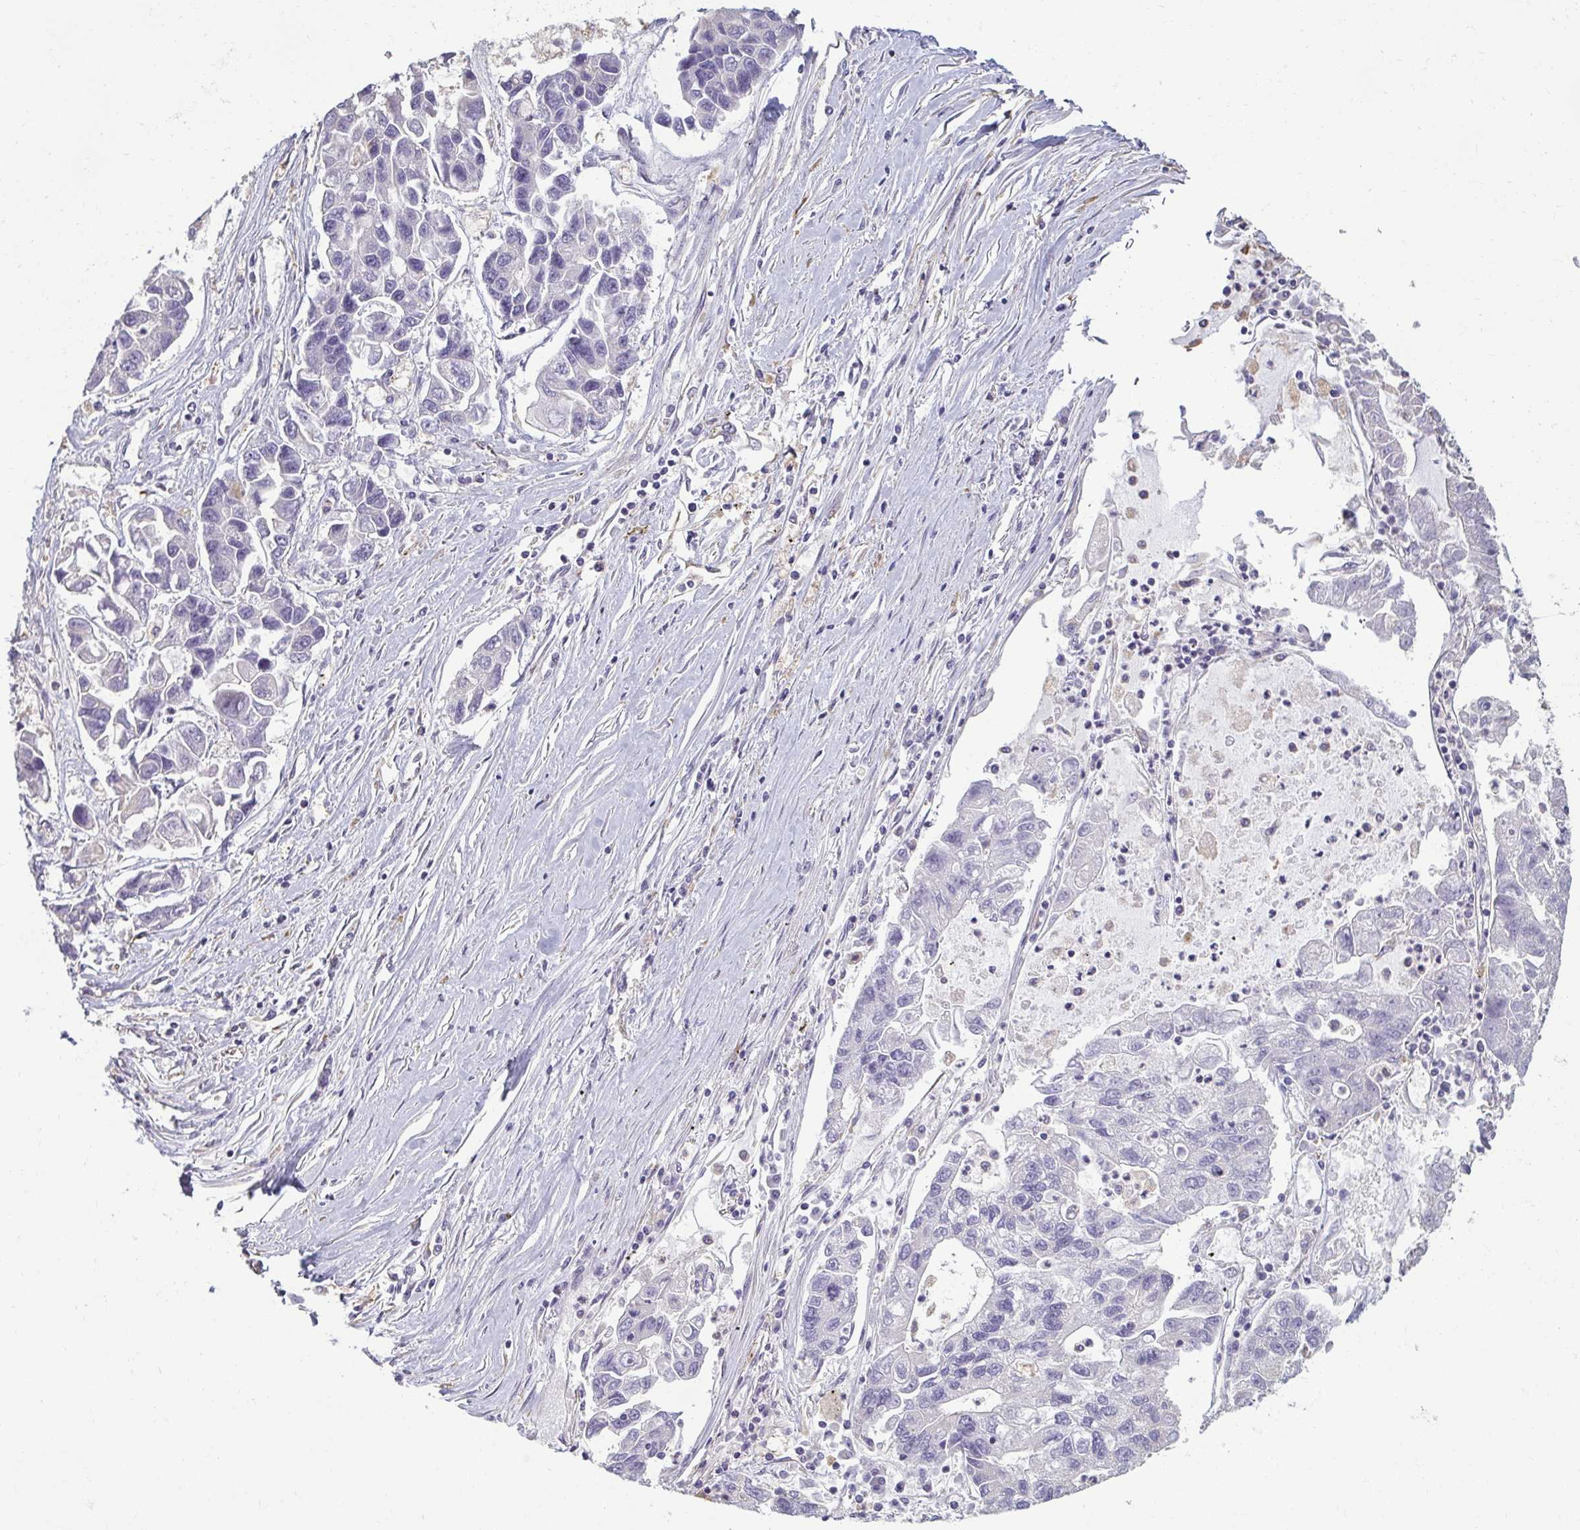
{"staining": {"intensity": "negative", "quantity": "none", "location": "none"}, "tissue": "lung cancer", "cell_type": "Tumor cells", "image_type": "cancer", "snomed": [{"axis": "morphology", "description": "Adenocarcinoma, NOS"}, {"axis": "topography", "description": "Bronchus"}, {"axis": "topography", "description": "Lung"}], "caption": "Tumor cells are negative for protein expression in human lung cancer (adenocarcinoma).", "gene": "PDE2A", "patient": {"sex": "female", "age": 51}}